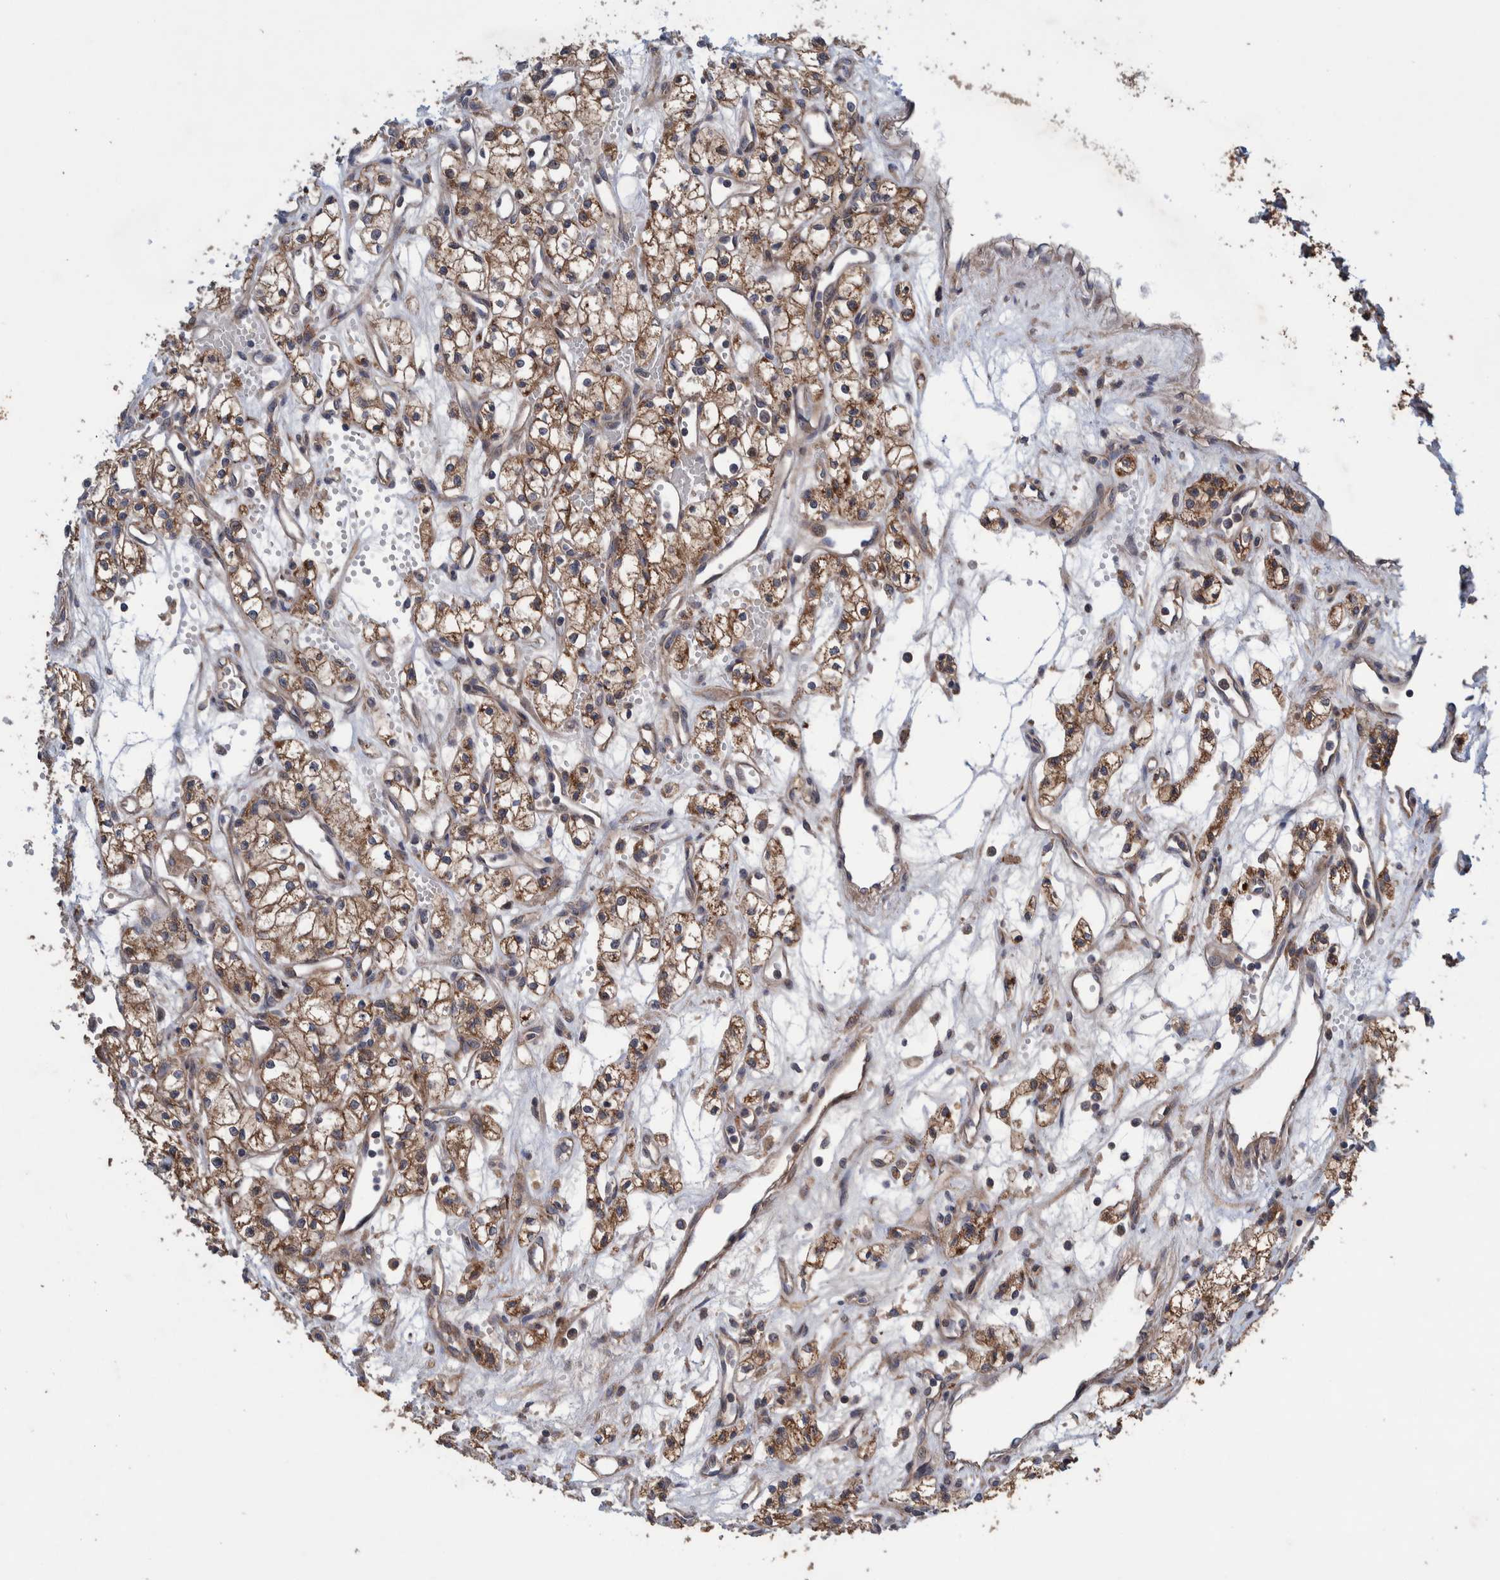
{"staining": {"intensity": "moderate", "quantity": ">75%", "location": "cytoplasmic/membranous"}, "tissue": "renal cancer", "cell_type": "Tumor cells", "image_type": "cancer", "snomed": [{"axis": "morphology", "description": "Adenocarcinoma, NOS"}, {"axis": "topography", "description": "Kidney"}], "caption": "Brown immunohistochemical staining in human adenocarcinoma (renal) demonstrates moderate cytoplasmic/membranous positivity in approximately >75% of tumor cells.", "gene": "PIK3R6", "patient": {"sex": "male", "age": 59}}